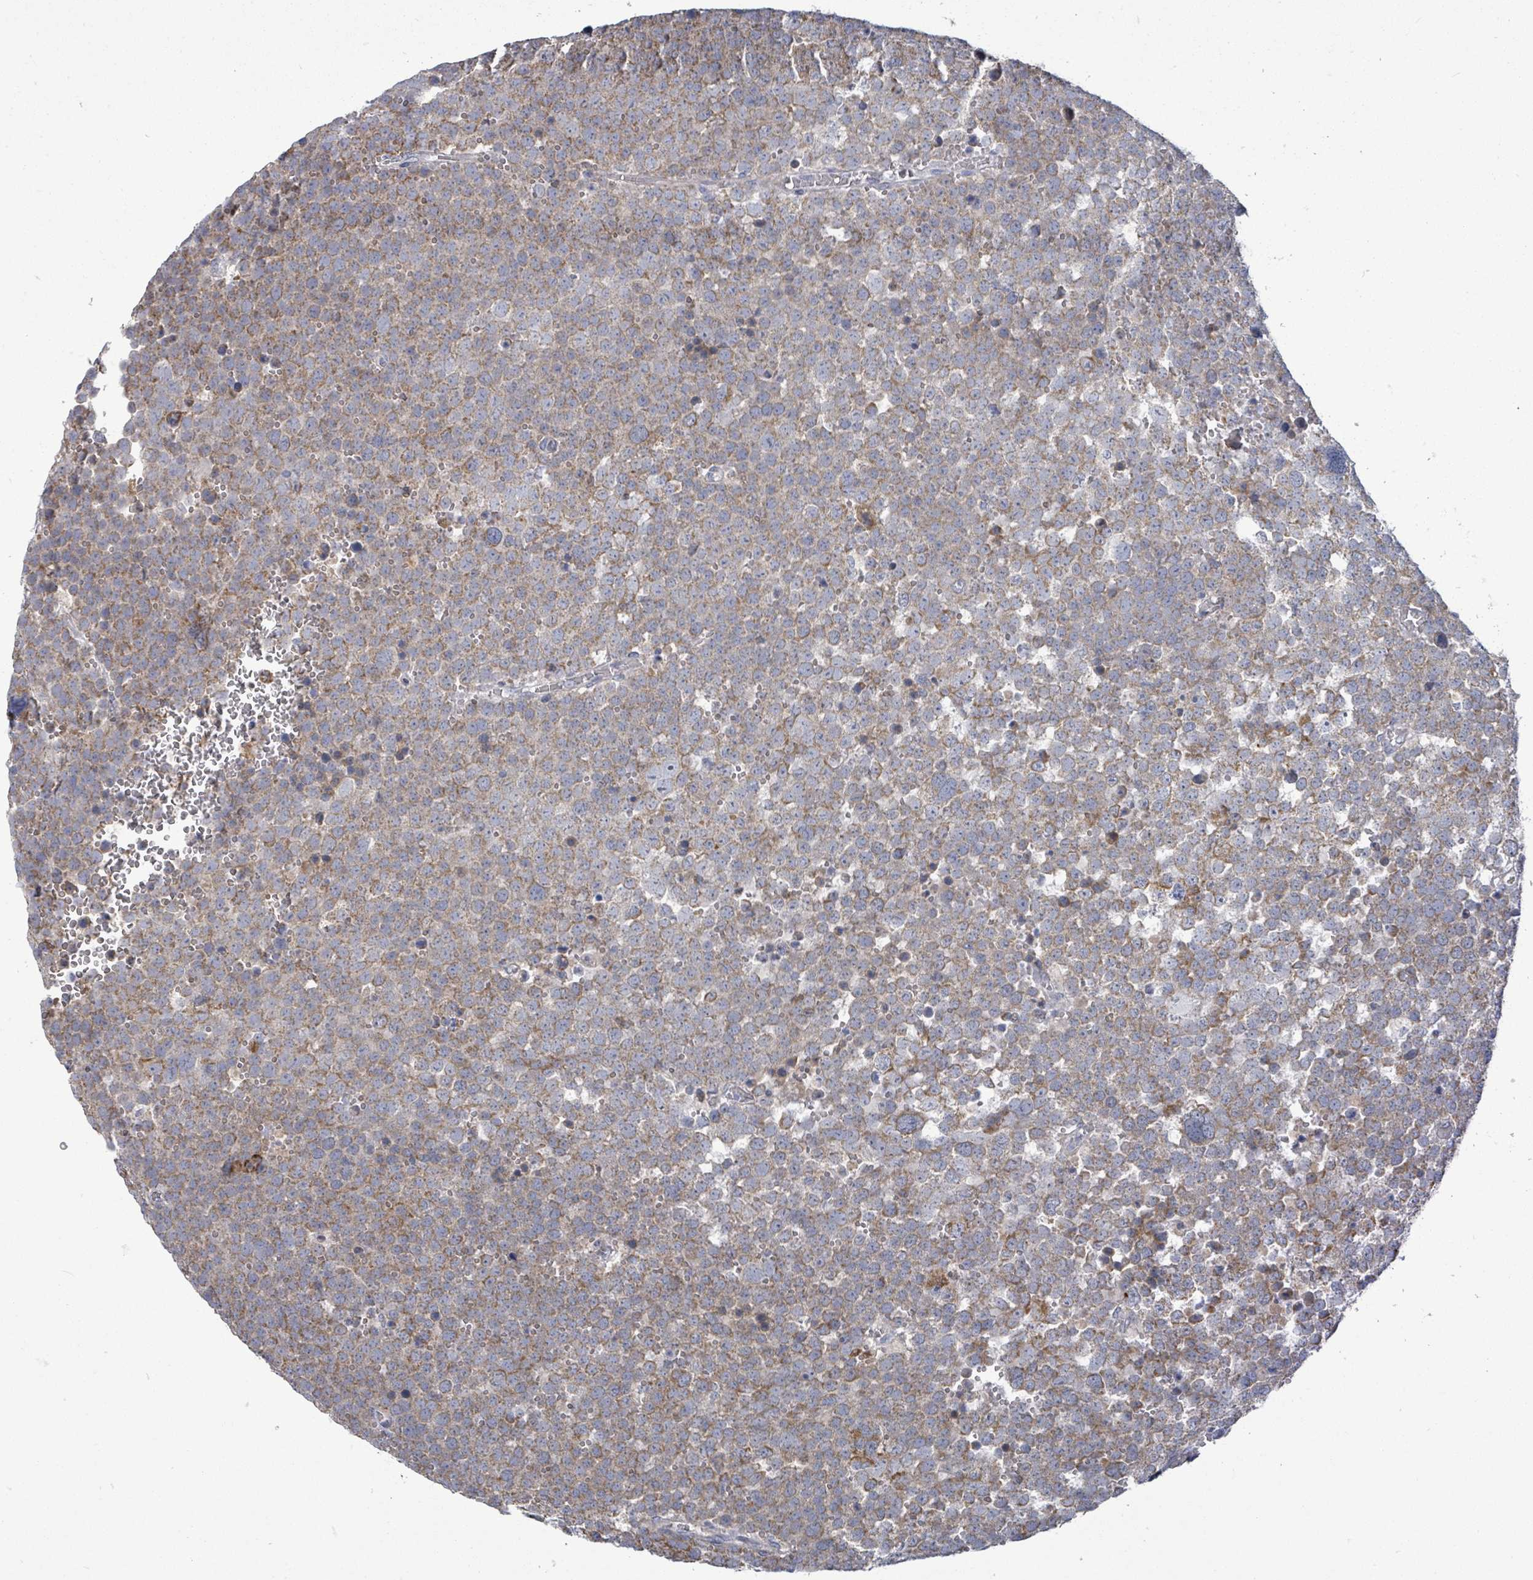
{"staining": {"intensity": "moderate", "quantity": ">75%", "location": "cytoplasmic/membranous"}, "tissue": "testis cancer", "cell_type": "Tumor cells", "image_type": "cancer", "snomed": [{"axis": "morphology", "description": "Seminoma, NOS"}, {"axis": "topography", "description": "Testis"}], "caption": "The immunohistochemical stain labels moderate cytoplasmic/membranous expression in tumor cells of testis seminoma tissue. The protein is shown in brown color, while the nuclei are stained blue.", "gene": "ZFPM1", "patient": {"sex": "male", "age": 71}}